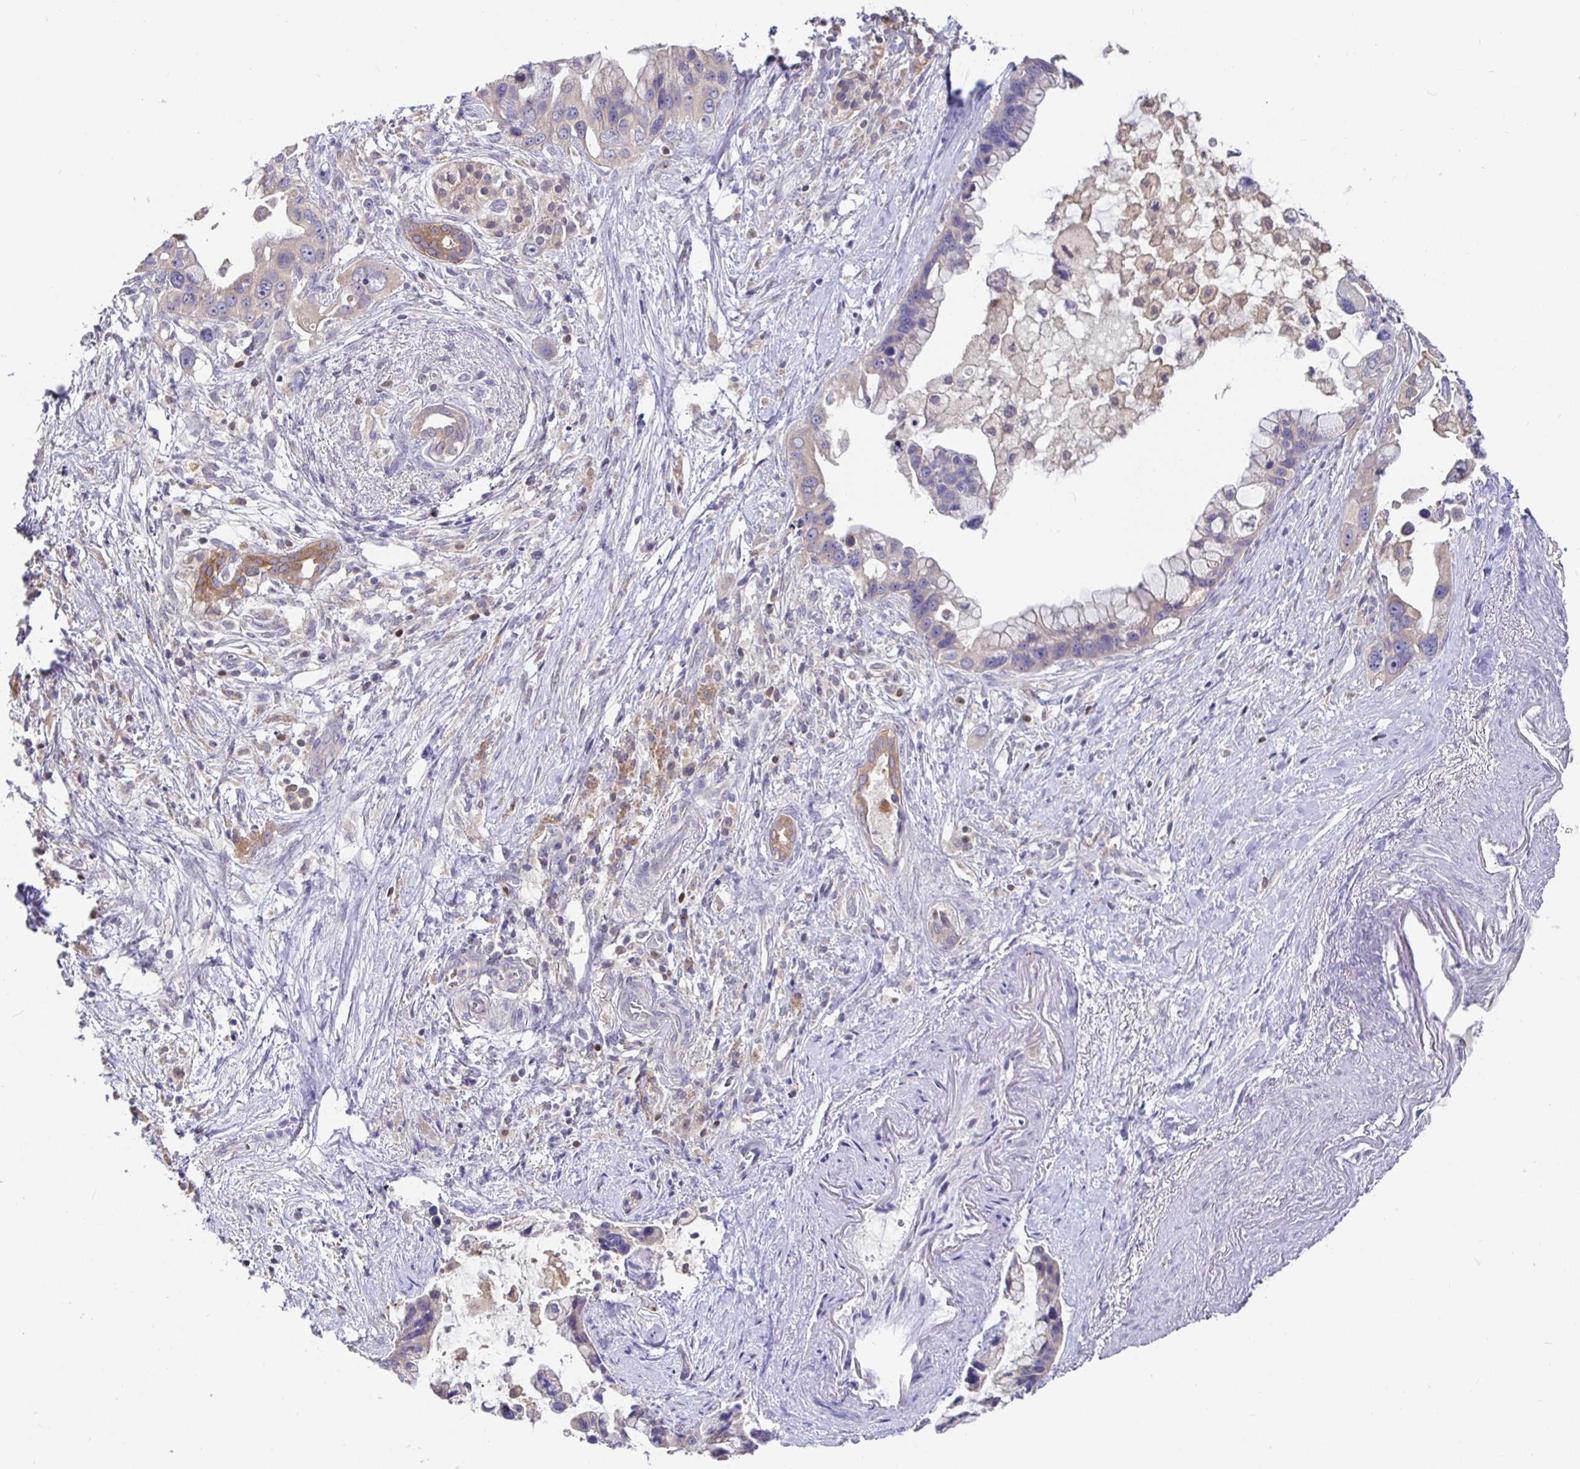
{"staining": {"intensity": "negative", "quantity": "none", "location": "none"}, "tissue": "pancreatic cancer", "cell_type": "Tumor cells", "image_type": "cancer", "snomed": [{"axis": "morphology", "description": "Adenocarcinoma, NOS"}, {"axis": "topography", "description": "Pancreas"}], "caption": "IHC of human pancreatic adenocarcinoma exhibits no staining in tumor cells.", "gene": "SATB1", "patient": {"sex": "female", "age": 83}}